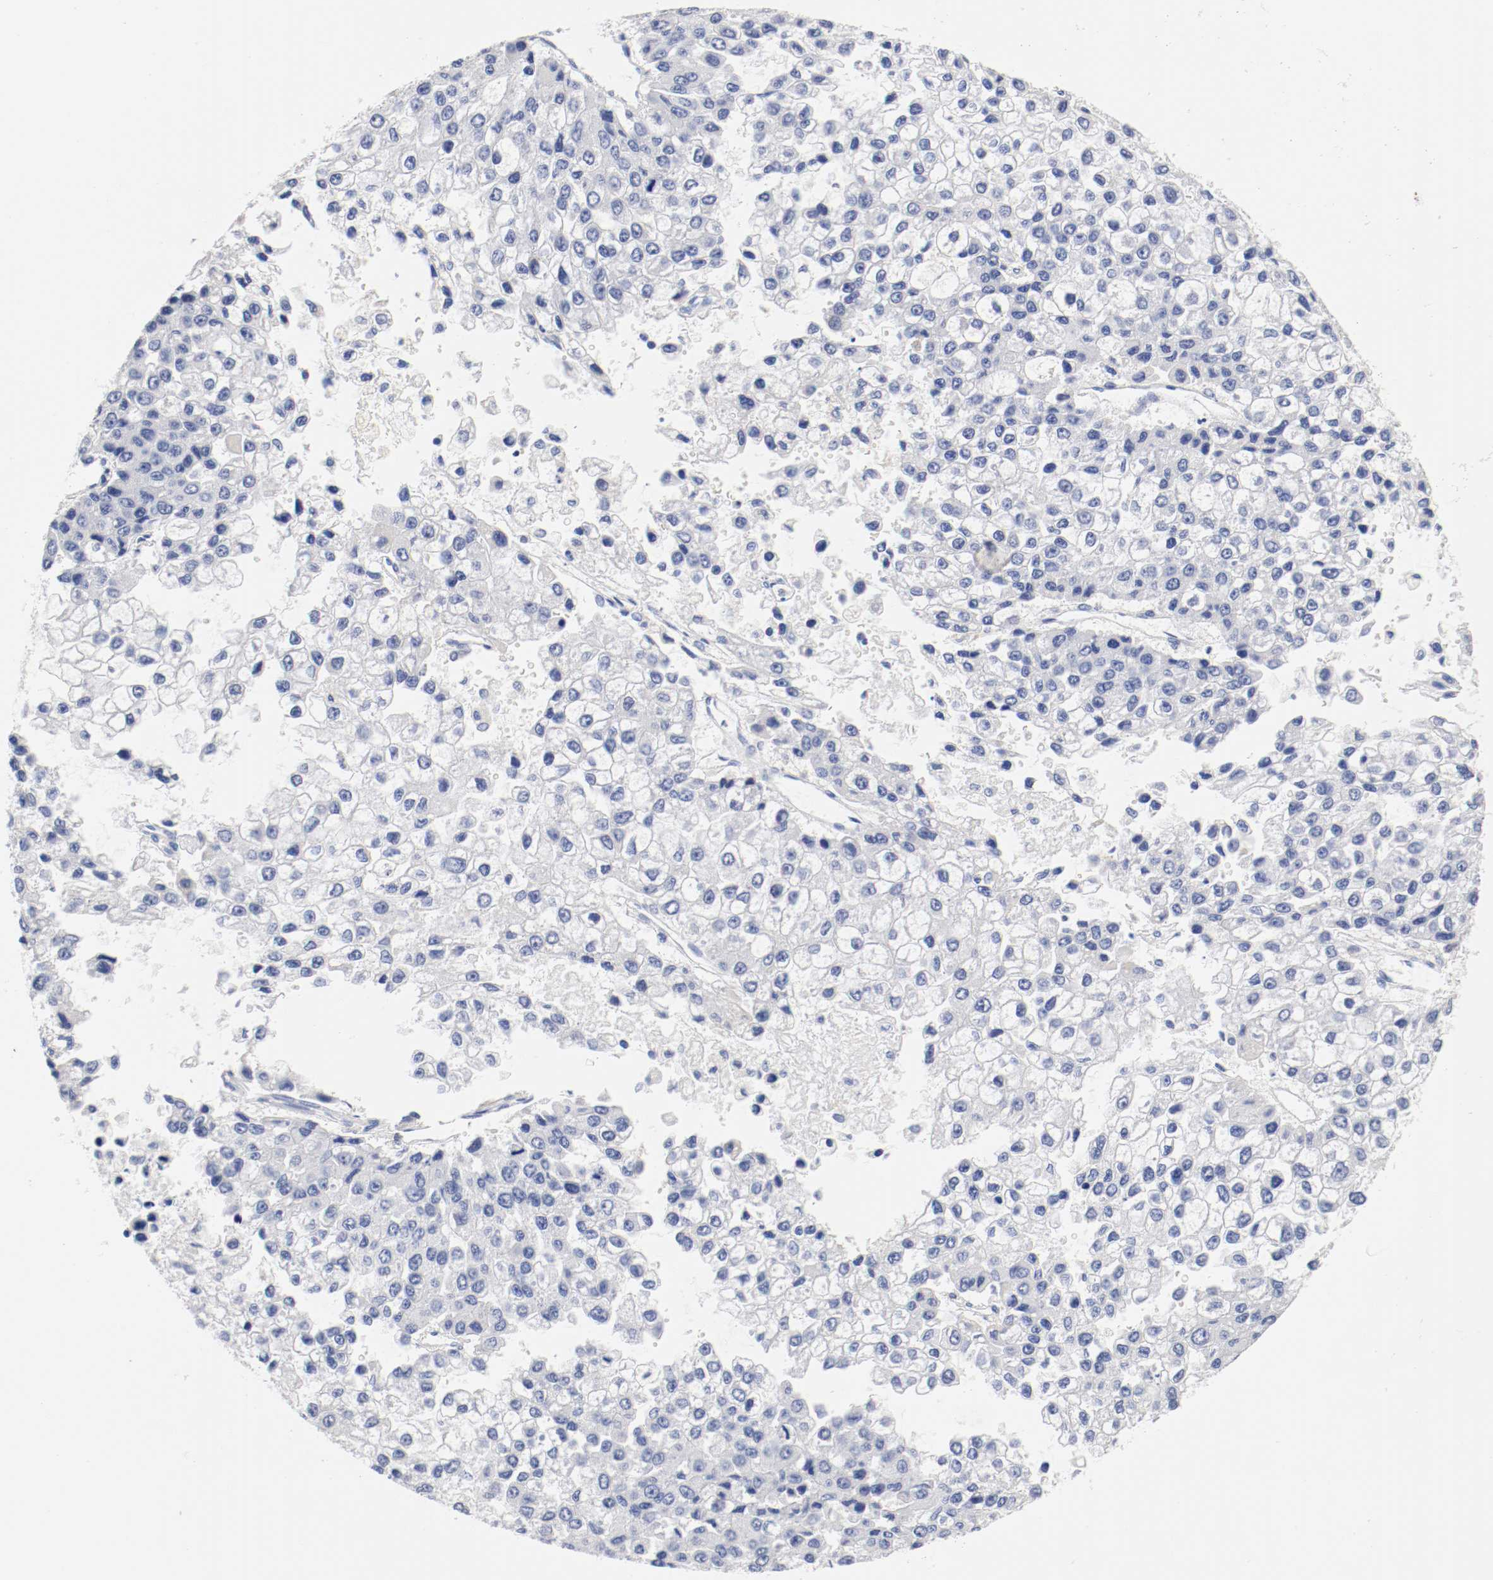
{"staining": {"intensity": "negative", "quantity": "none", "location": "none"}, "tissue": "liver cancer", "cell_type": "Tumor cells", "image_type": "cancer", "snomed": [{"axis": "morphology", "description": "Carcinoma, Hepatocellular, NOS"}, {"axis": "topography", "description": "Liver"}], "caption": "The micrograph shows no staining of tumor cells in hepatocellular carcinoma (liver).", "gene": "FGFBP1", "patient": {"sex": "female", "age": 66}}